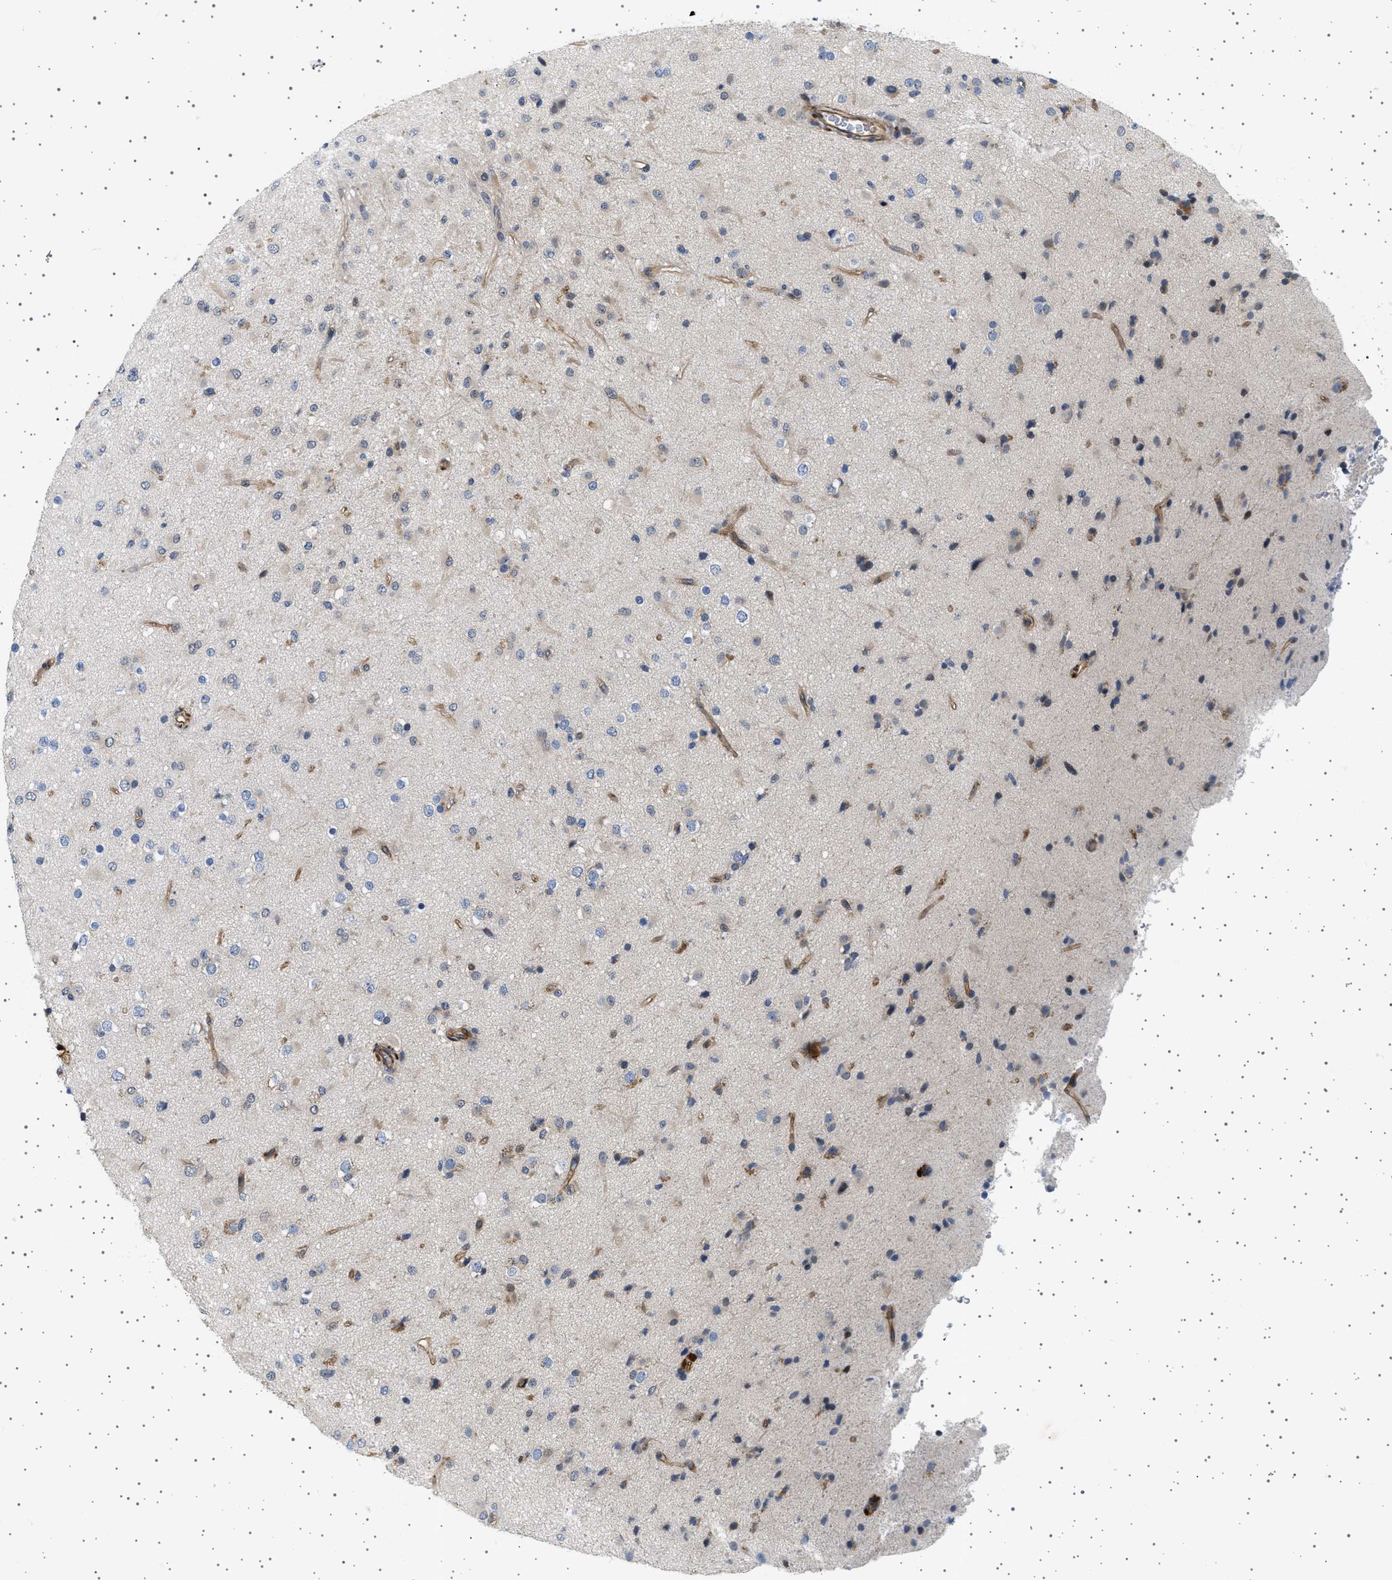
{"staining": {"intensity": "weak", "quantity": "<25%", "location": "cytoplasmic/membranous"}, "tissue": "glioma", "cell_type": "Tumor cells", "image_type": "cancer", "snomed": [{"axis": "morphology", "description": "Glioma, malignant, Low grade"}, {"axis": "topography", "description": "Brain"}], "caption": "Immunohistochemical staining of malignant low-grade glioma reveals no significant positivity in tumor cells.", "gene": "PLPP6", "patient": {"sex": "male", "age": 65}}